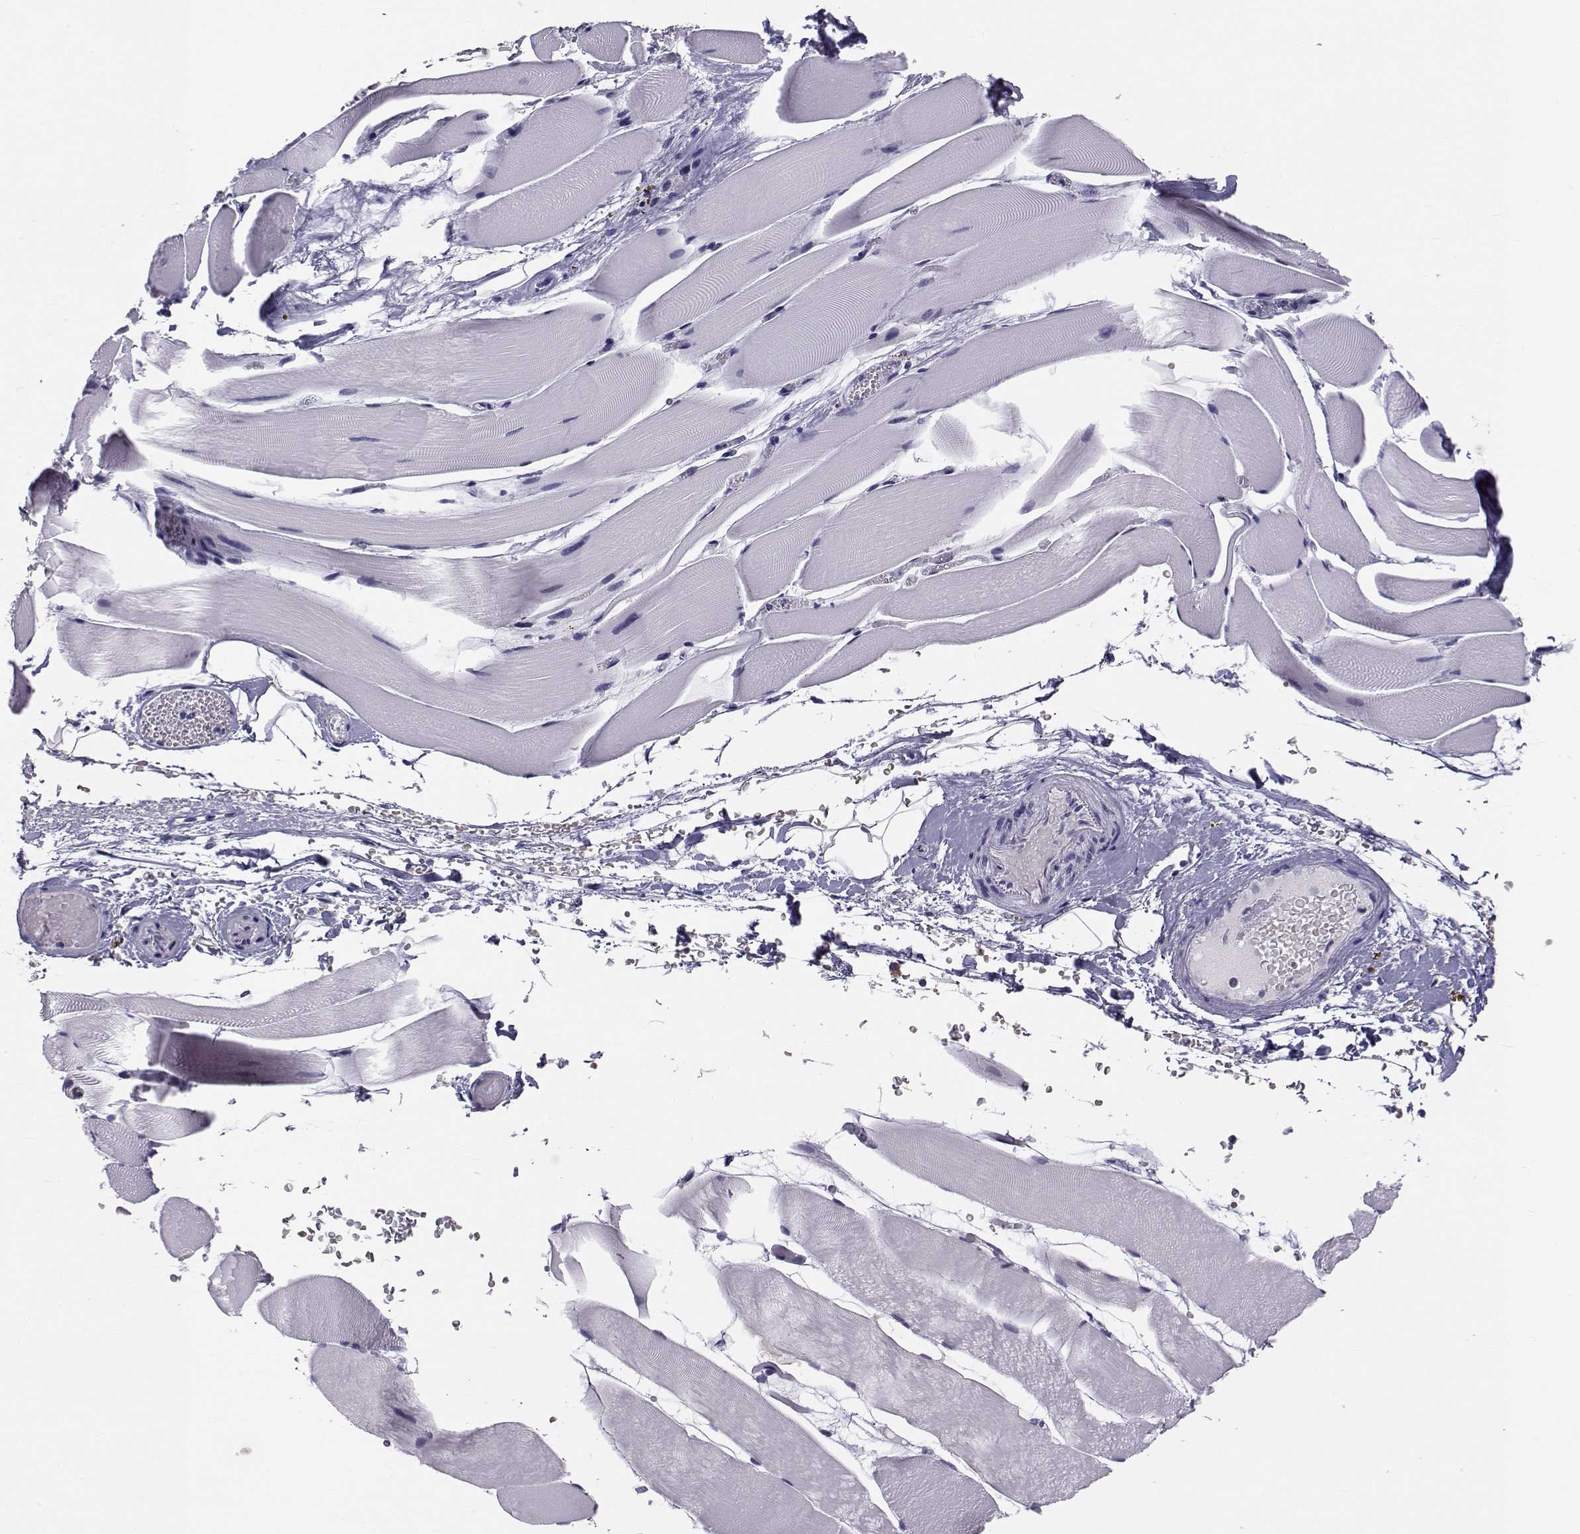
{"staining": {"intensity": "negative", "quantity": "none", "location": "none"}, "tissue": "skeletal muscle", "cell_type": "Myocytes", "image_type": "normal", "snomed": [{"axis": "morphology", "description": "Normal tissue, NOS"}, {"axis": "topography", "description": "Skeletal muscle"}], "caption": "A histopathology image of skeletal muscle stained for a protein reveals no brown staining in myocytes.", "gene": "ANGPT1", "patient": {"sex": "female", "age": 37}}